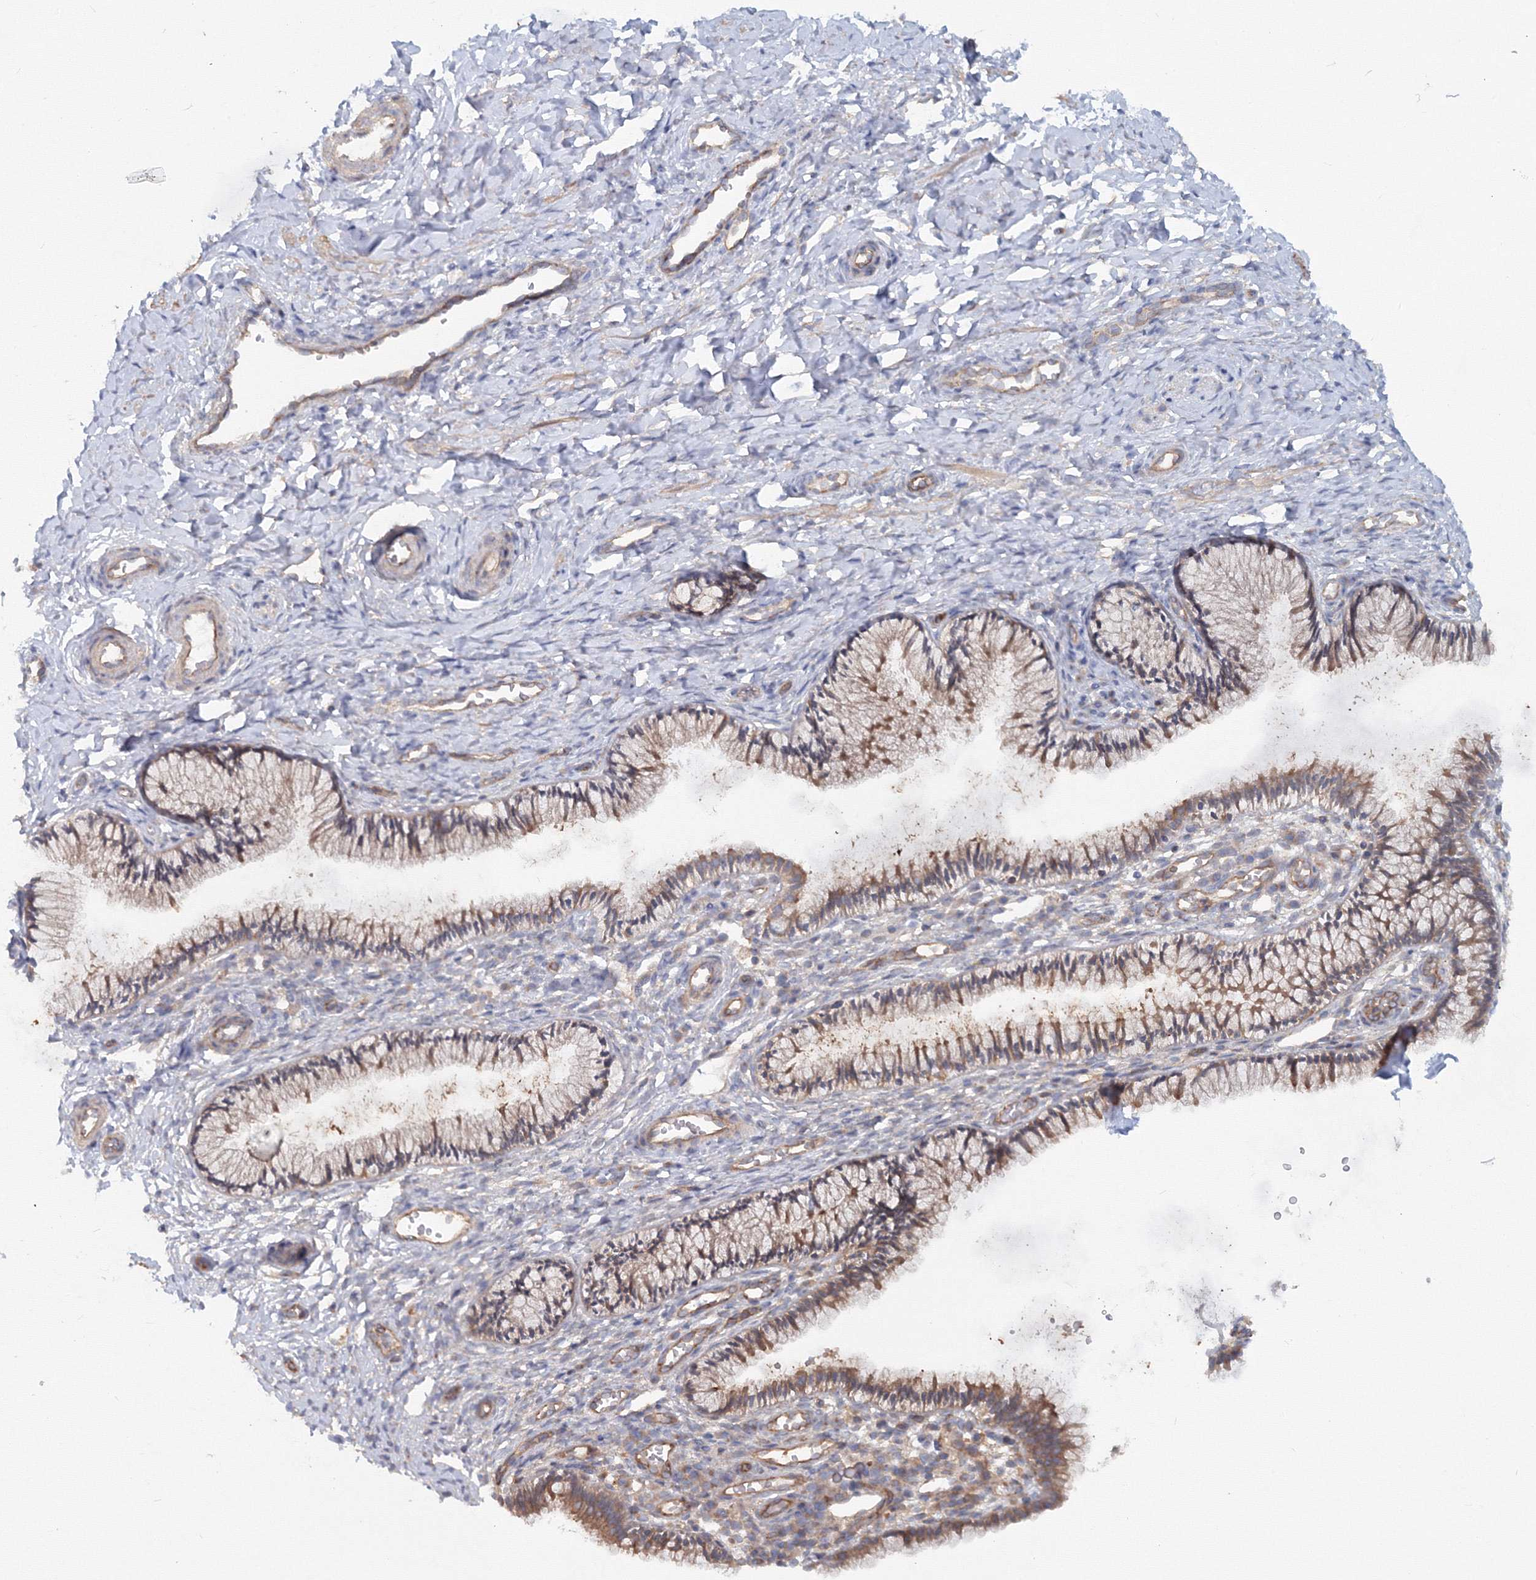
{"staining": {"intensity": "moderate", "quantity": "25%-75%", "location": "cytoplasmic/membranous"}, "tissue": "cervix", "cell_type": "Glandular cells", "image_type": "normal", "snomed": [{"axis": "morphology", "description": "Normal tissue, NOS"}, {"axis": "topography", "description": "Cervix"}], "caption": "Cervix stained with IHC reveals moderate cytoplasmic/membranous expression in approximately 25%-75% of glandular cells. (Stains: DAB (3,3'-diaminobenzidine) in brown, nuclei in blue, Microscopy: brightfield microscopy at high magnification).", "gene": "EXOC1", "patient": {"sex": "female", "age": 27}}